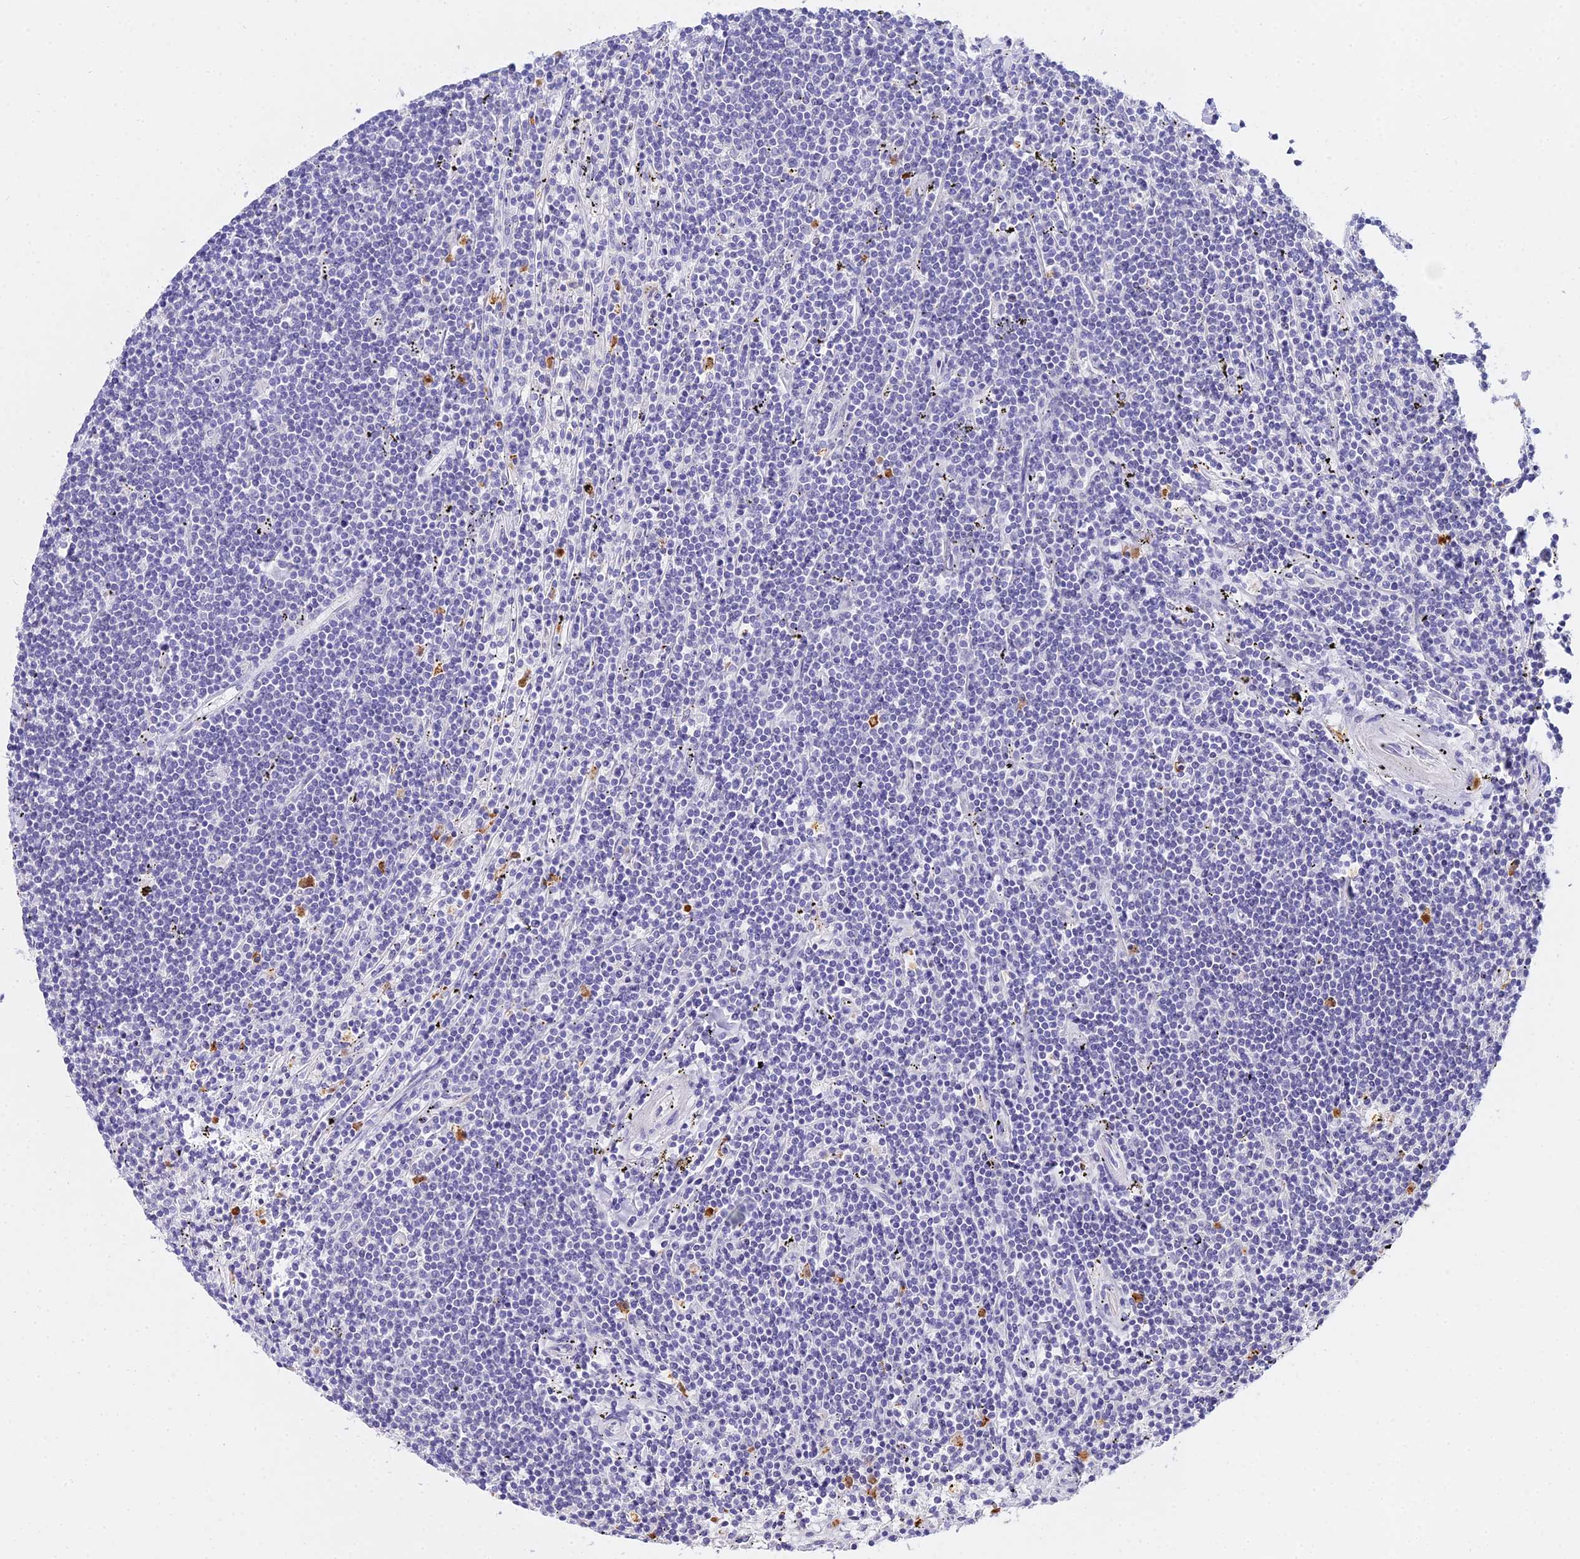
{"staining": {"intensity": "negative", "quantity": "none", "location": "none"}, "tissue": "lymphoma", "cell_type": "Tumor cells", "image_type": "cancer", "snomed": [{"axis": "morphology", "description": "Malignant lymphoma, non-Hodgkin's type, Low grade"}, {"axis": "topography", "description": "Spleen"}], "caption": "Immunohistochemistry histopathology image of neoplastic tissue: lymphoma stained with DAB reveals no significant protein expression in tumor cells.", "gene": "VWC2L", "patient": {"sex": "male", "age": 76}}